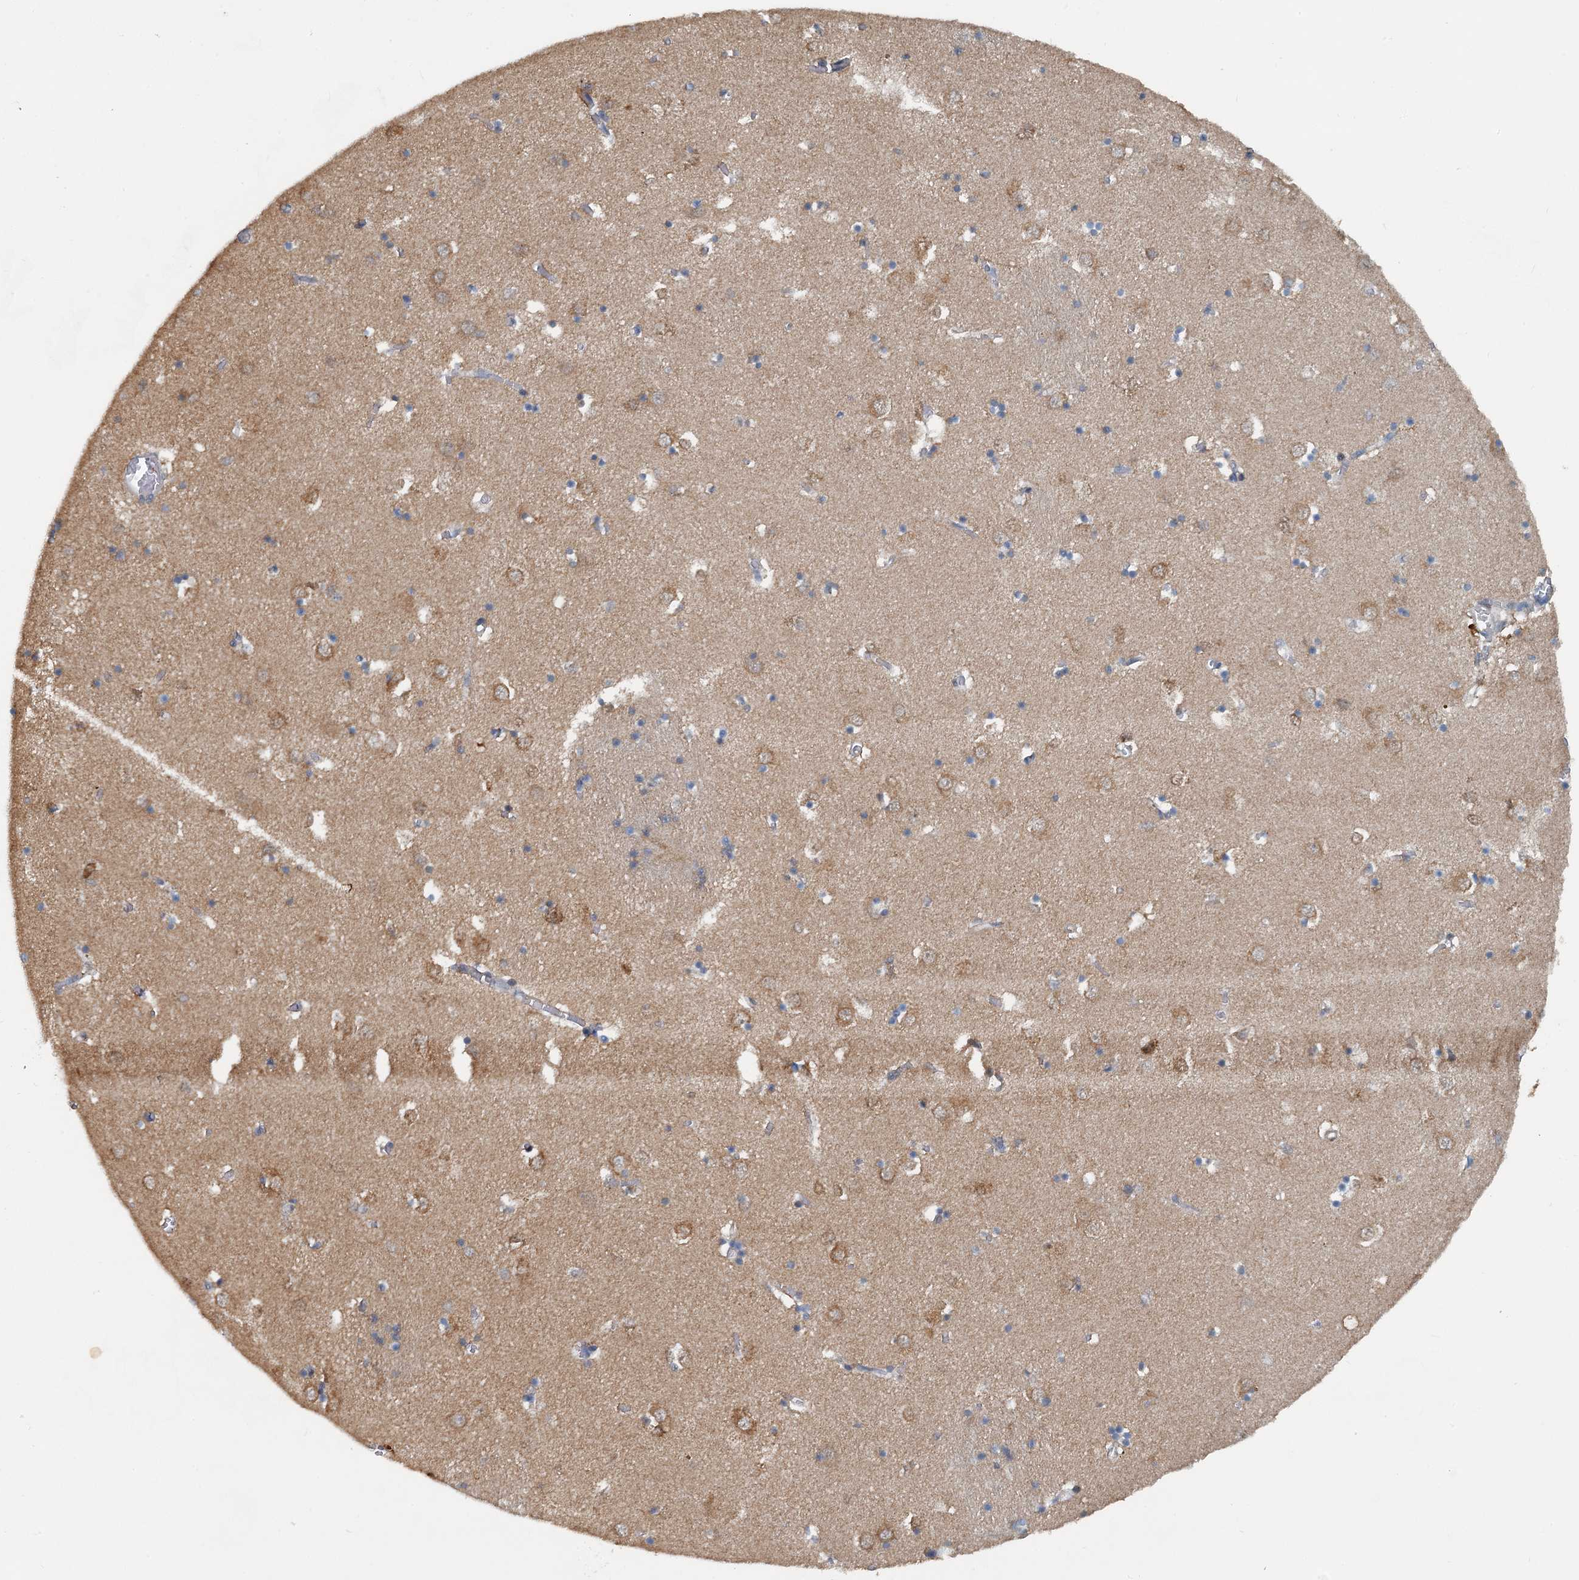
{"staining": {"intensity": "weak", "quantity": "<25%", "location": "cytoplasmic/membranous"}, "tissue": "caudate", "cell_type": "Glial cells", "image_type": "normal", "snomed": [{"axis": "morphology", "description": "Normal tissue, NOS"}, {"axis": "topography", "description": "Lateral ventricle wall"}], "caption": "This is a micrograph of immunohistochemistry staining of normal caudate, which shows no positivity in glial cells.", "gene": "GPI", "patient": {"sex": "male", "age": 70}}